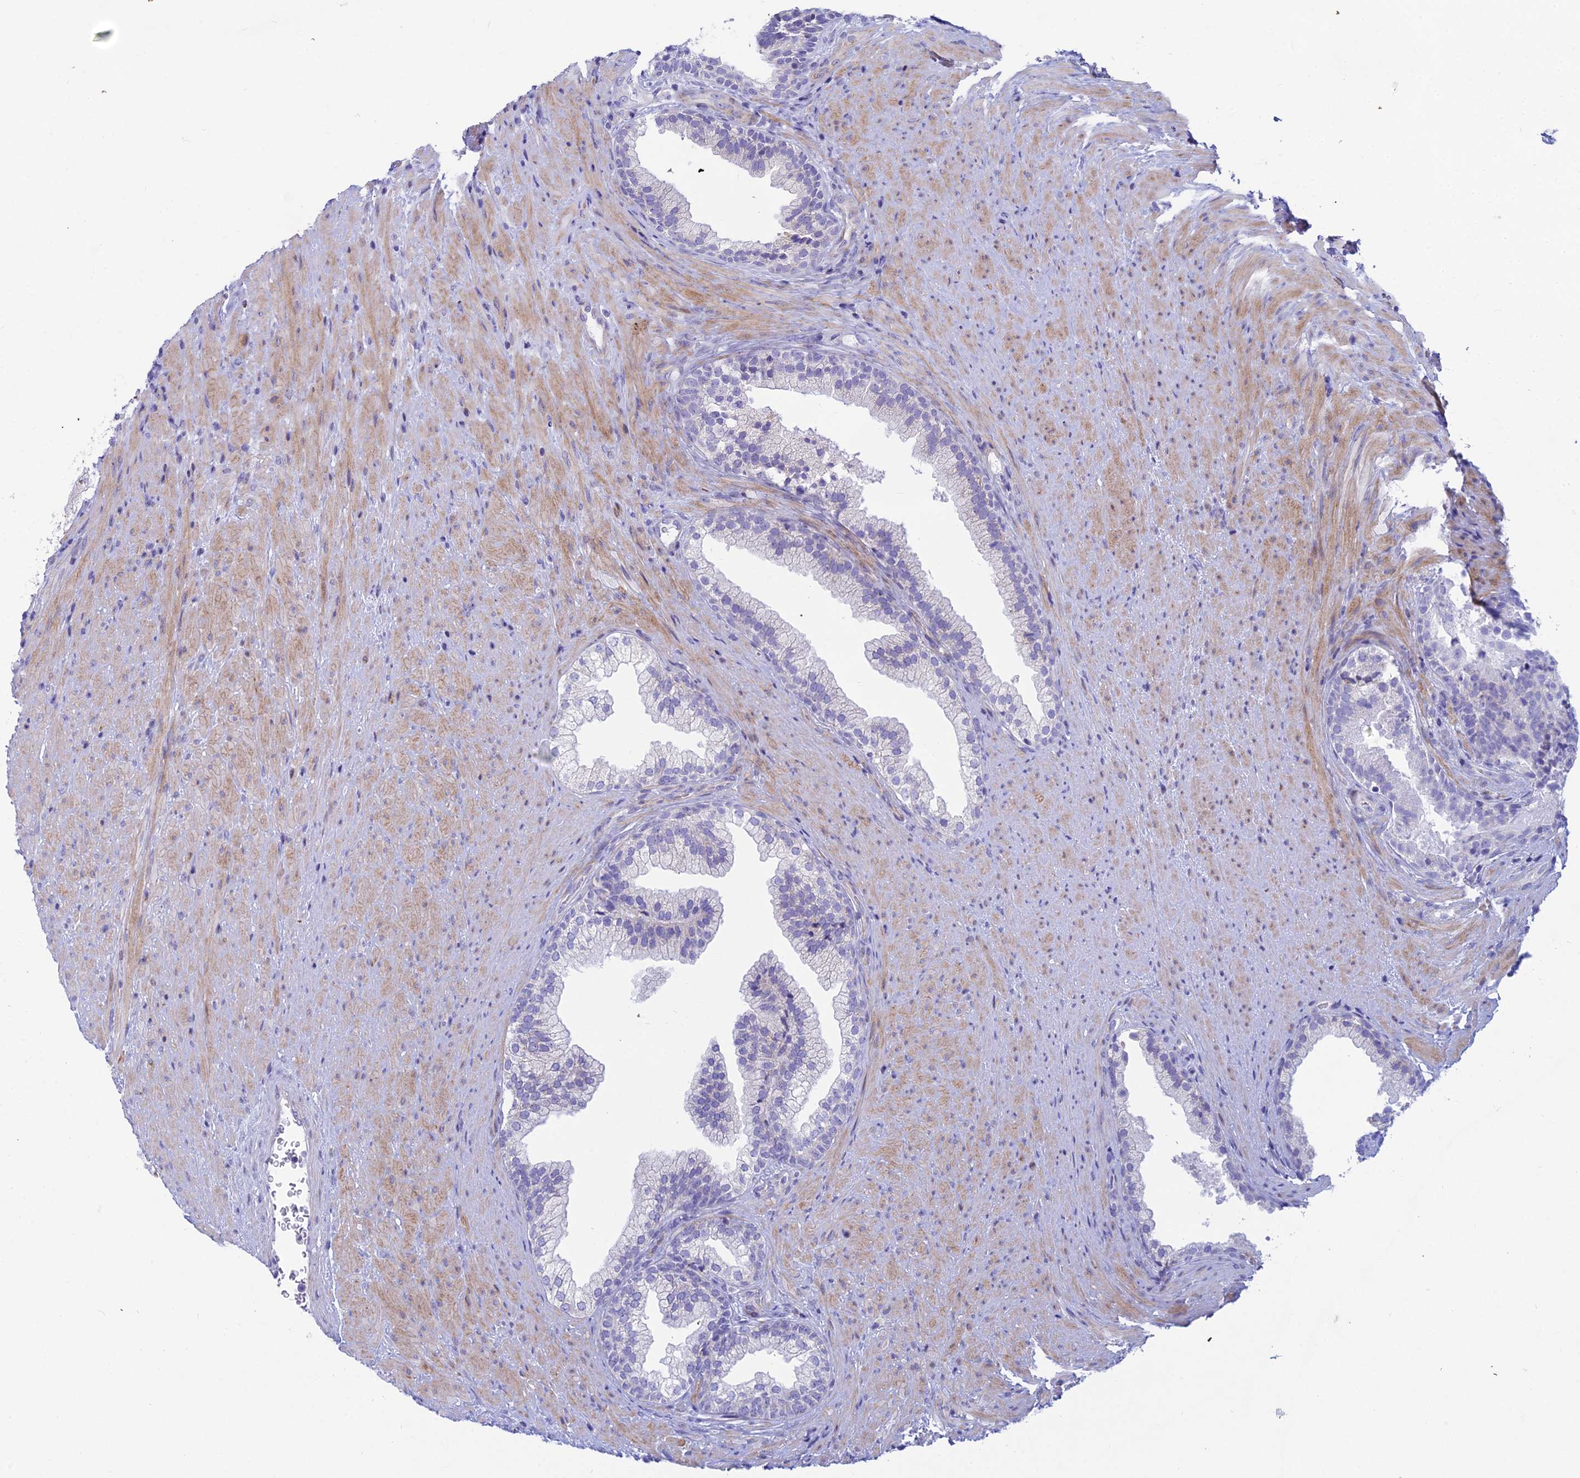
{"staining": {"intensity": "negative", "quantity": "none", "location": "none"}, "tissue": "prostate", "cell_type": "Glandular cells", "image_type": "normal", "snomed": [{"axis": "morphology", "description": "Normal tissue, NOS"}, {"axis": "topography", "description": "Prostate"}], "caption": "High power microscopy photomicrograph of an immunohistochemistry image of unremarkable prostate, revealing no significant expression in glandular cells. Brightfield microscopy of IHC stained with DAB (3,3'-diaminobenzidine) (brown) and hematoxylin (blue), captured at high magnification.", "gene": "PRR13", "patient": {"sex": "male", "age": 76}}